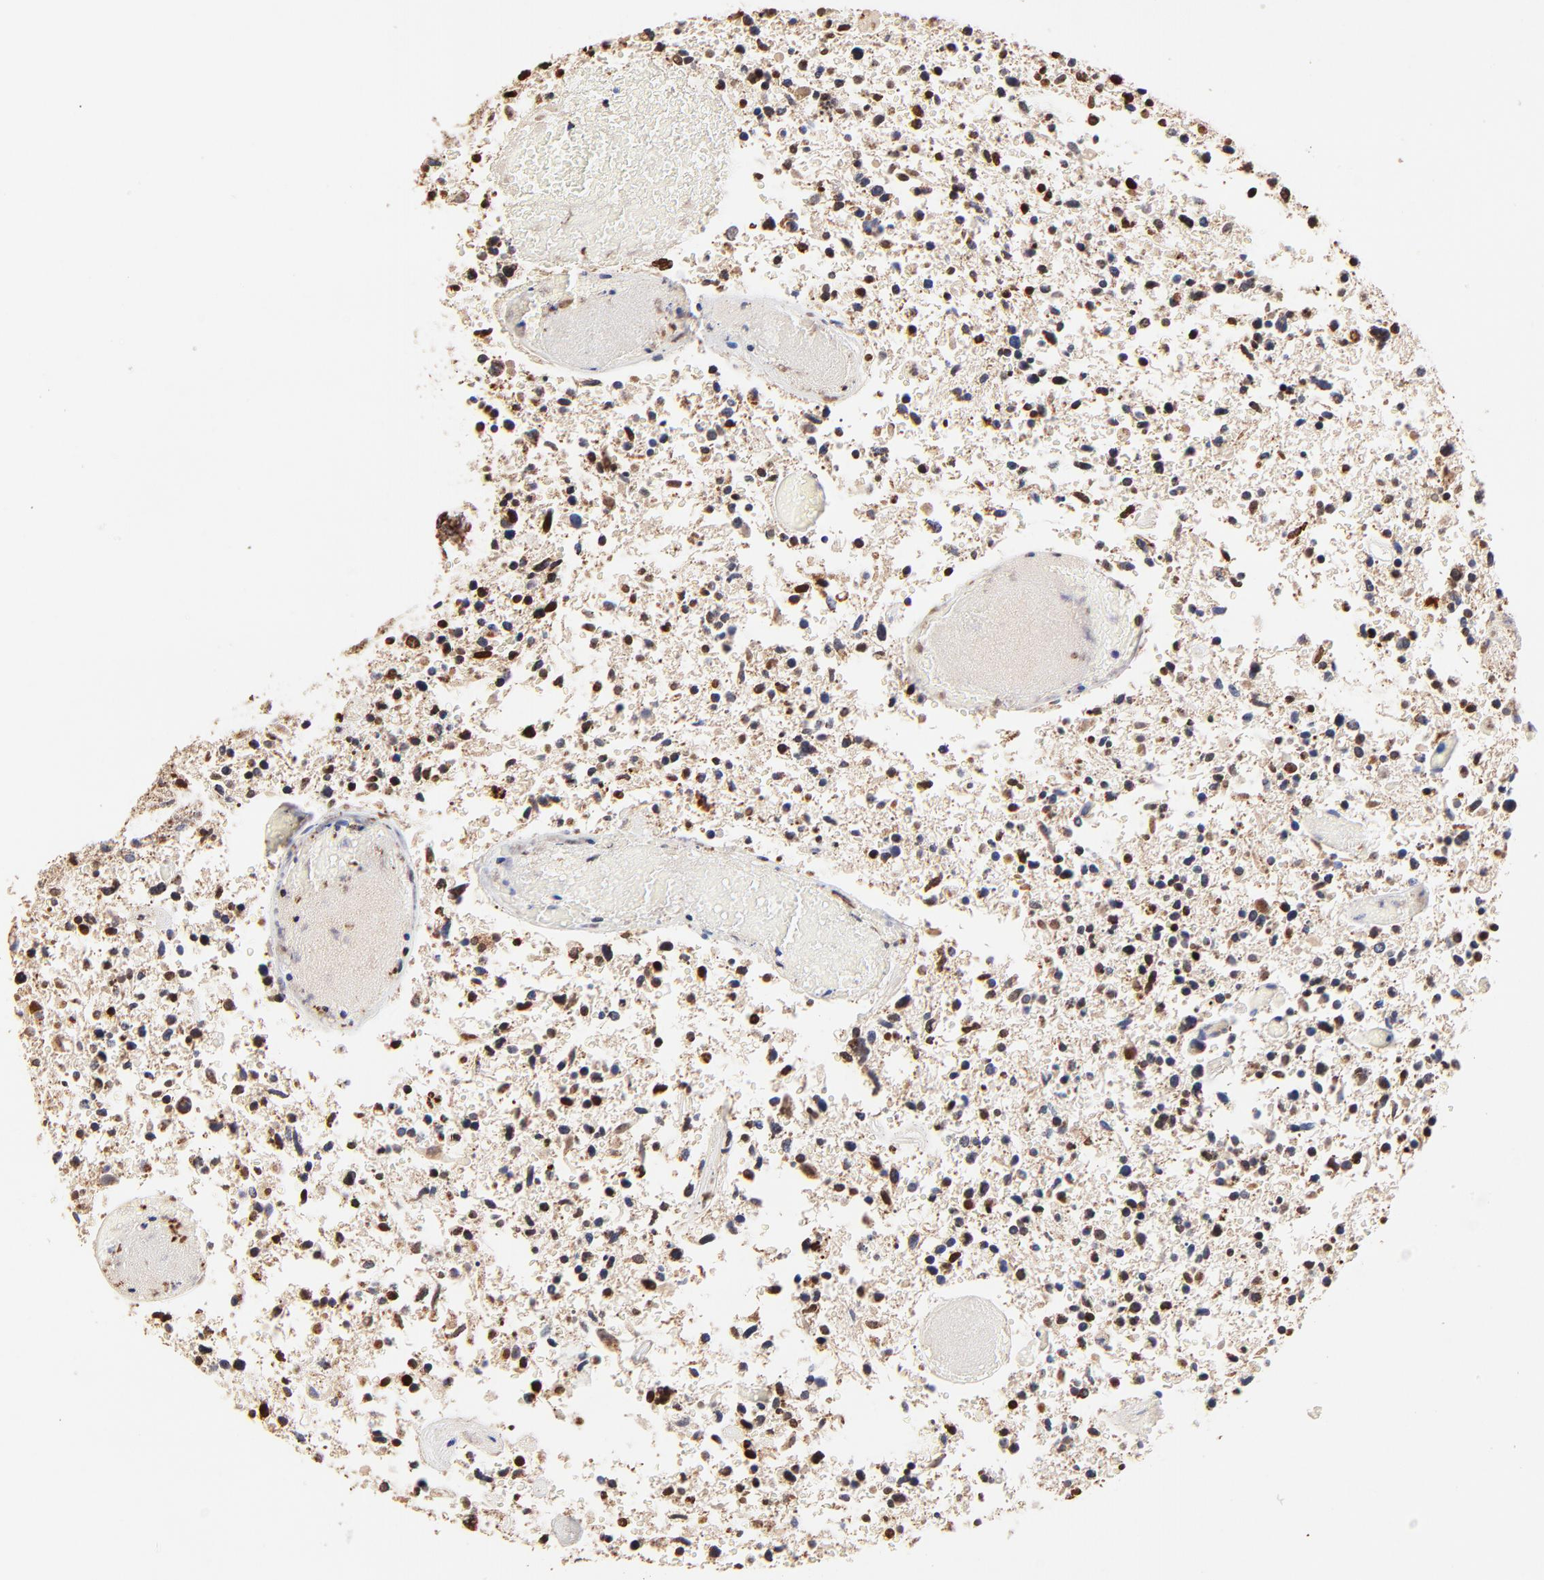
{"staining": {"intensity": "moderate", "quantity": ">75%", "location": "cytoplasmic/membranous"}, "tissue": "glioma", "cell_type": "Tumor cells", "image_type": "cancer", "snomed": [{"axis": "morphology", "description": "Glioma, malignant, High grade"}, {"axis": "topography", "description": "Brain"}], "caption": "Immunohistochemistry photomicrograph of neoplastic tissue: human glioma stained using immunohistochemistry (IHC) displays medium levels of moderate protein expression localized specifically in the cytoplasmic/membranous of tumor cells, appearing as a cytoplasmic/membranous brown color.", "gene": "SSBP1", "patient": {"sex": "male", "age": 72}}